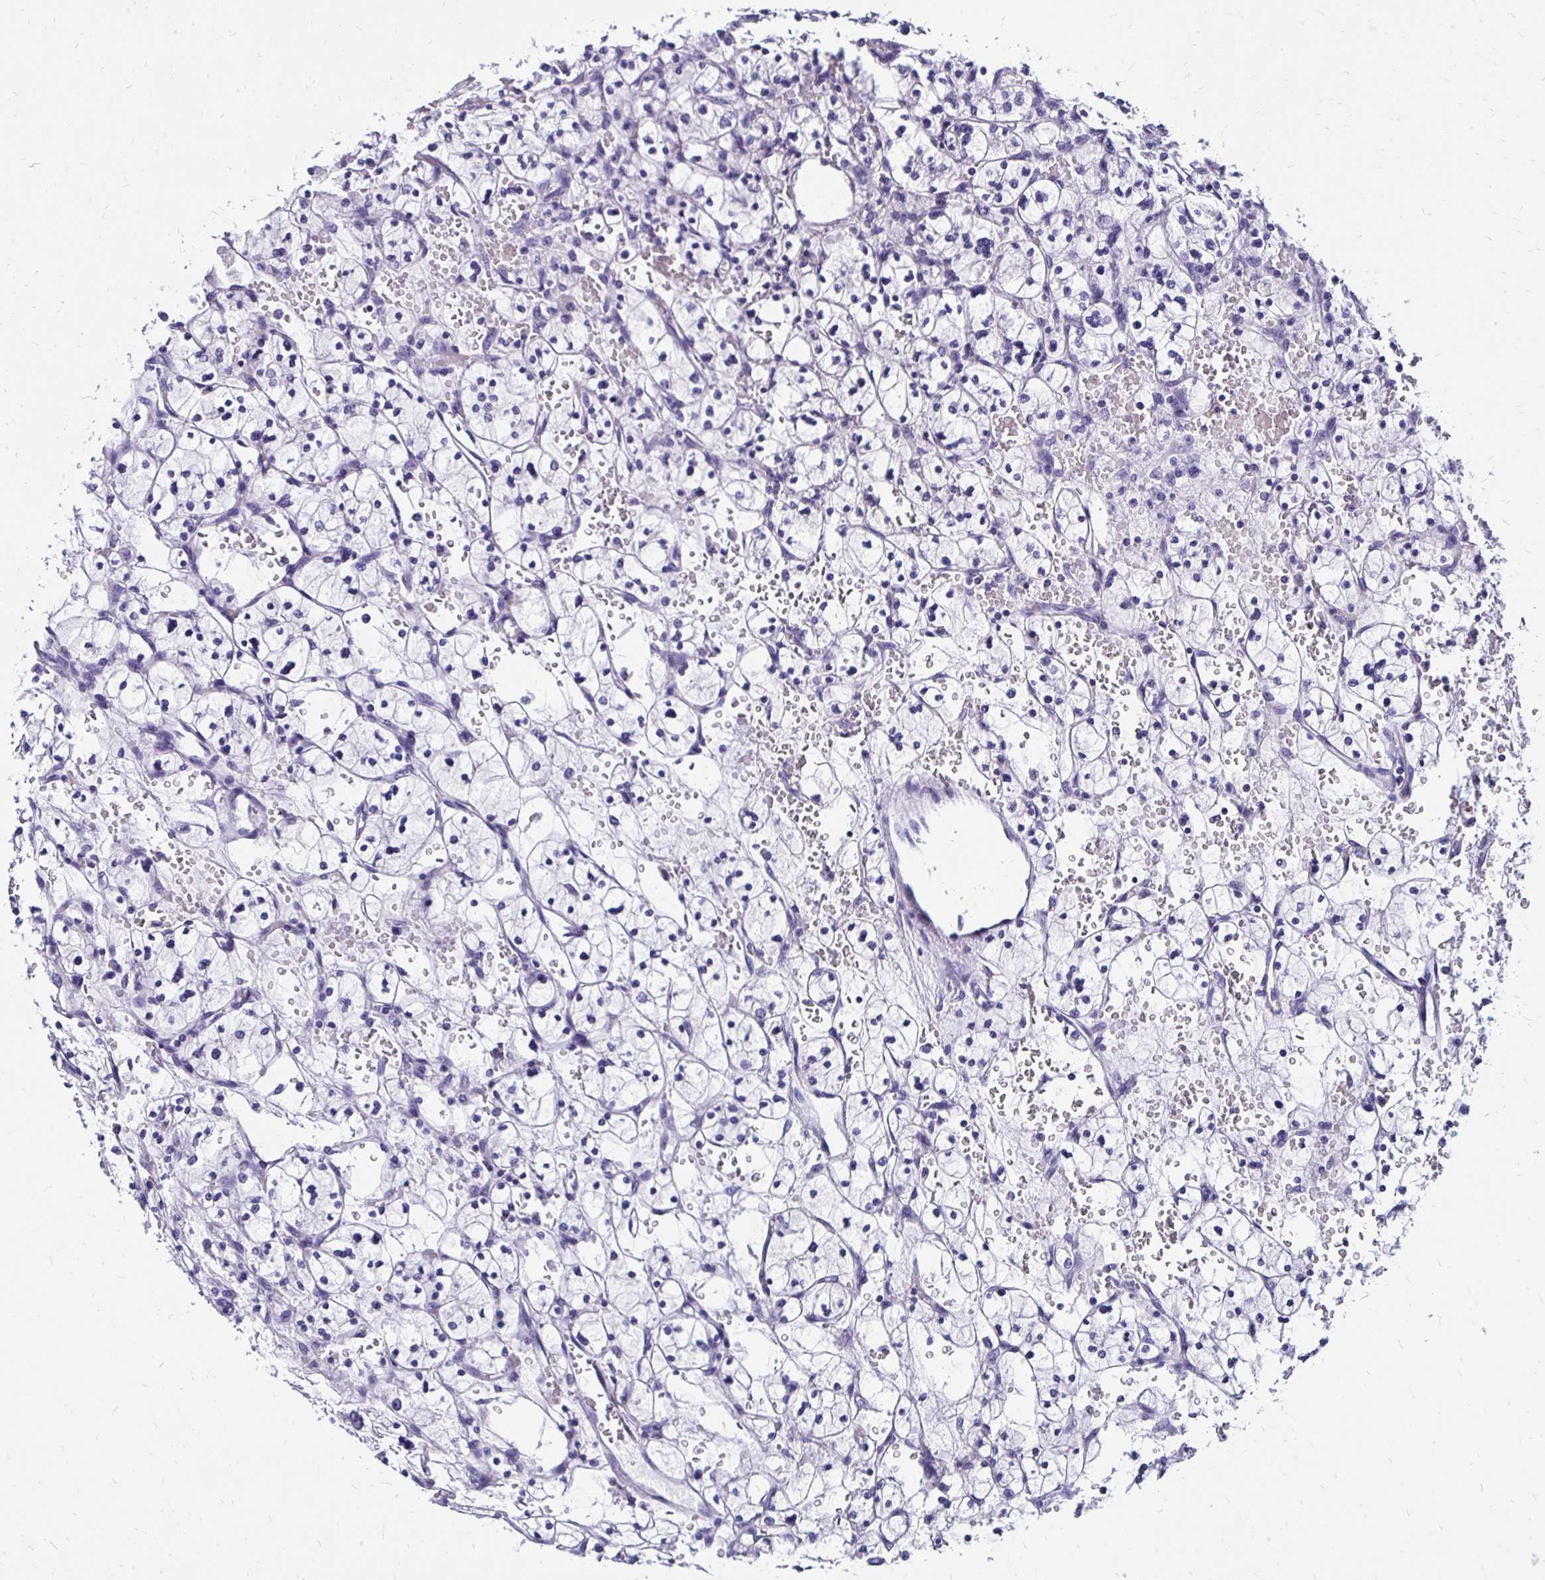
{"staining": {"intensity": "negative", "quantity": "none", "location": "none"}, "tissue": "renal cancer", "cell_type": "Tumor cells", "image_type": "cancer", "snomed": [{"axis": "morphology", "description": "Adenocarcinoma, NOS"}, {"axis": "topography", "description": "Kidney"}], "caption": "Immunohistochemistry (IHC) image of neoplastic tissue: human renal cancer stained with DAB demonstrates no significant protein positivity in tumor cells. Nuclei are stained in blue.", "gene": "KCNT1", "patient": {"sex": "female", "age": 83}}